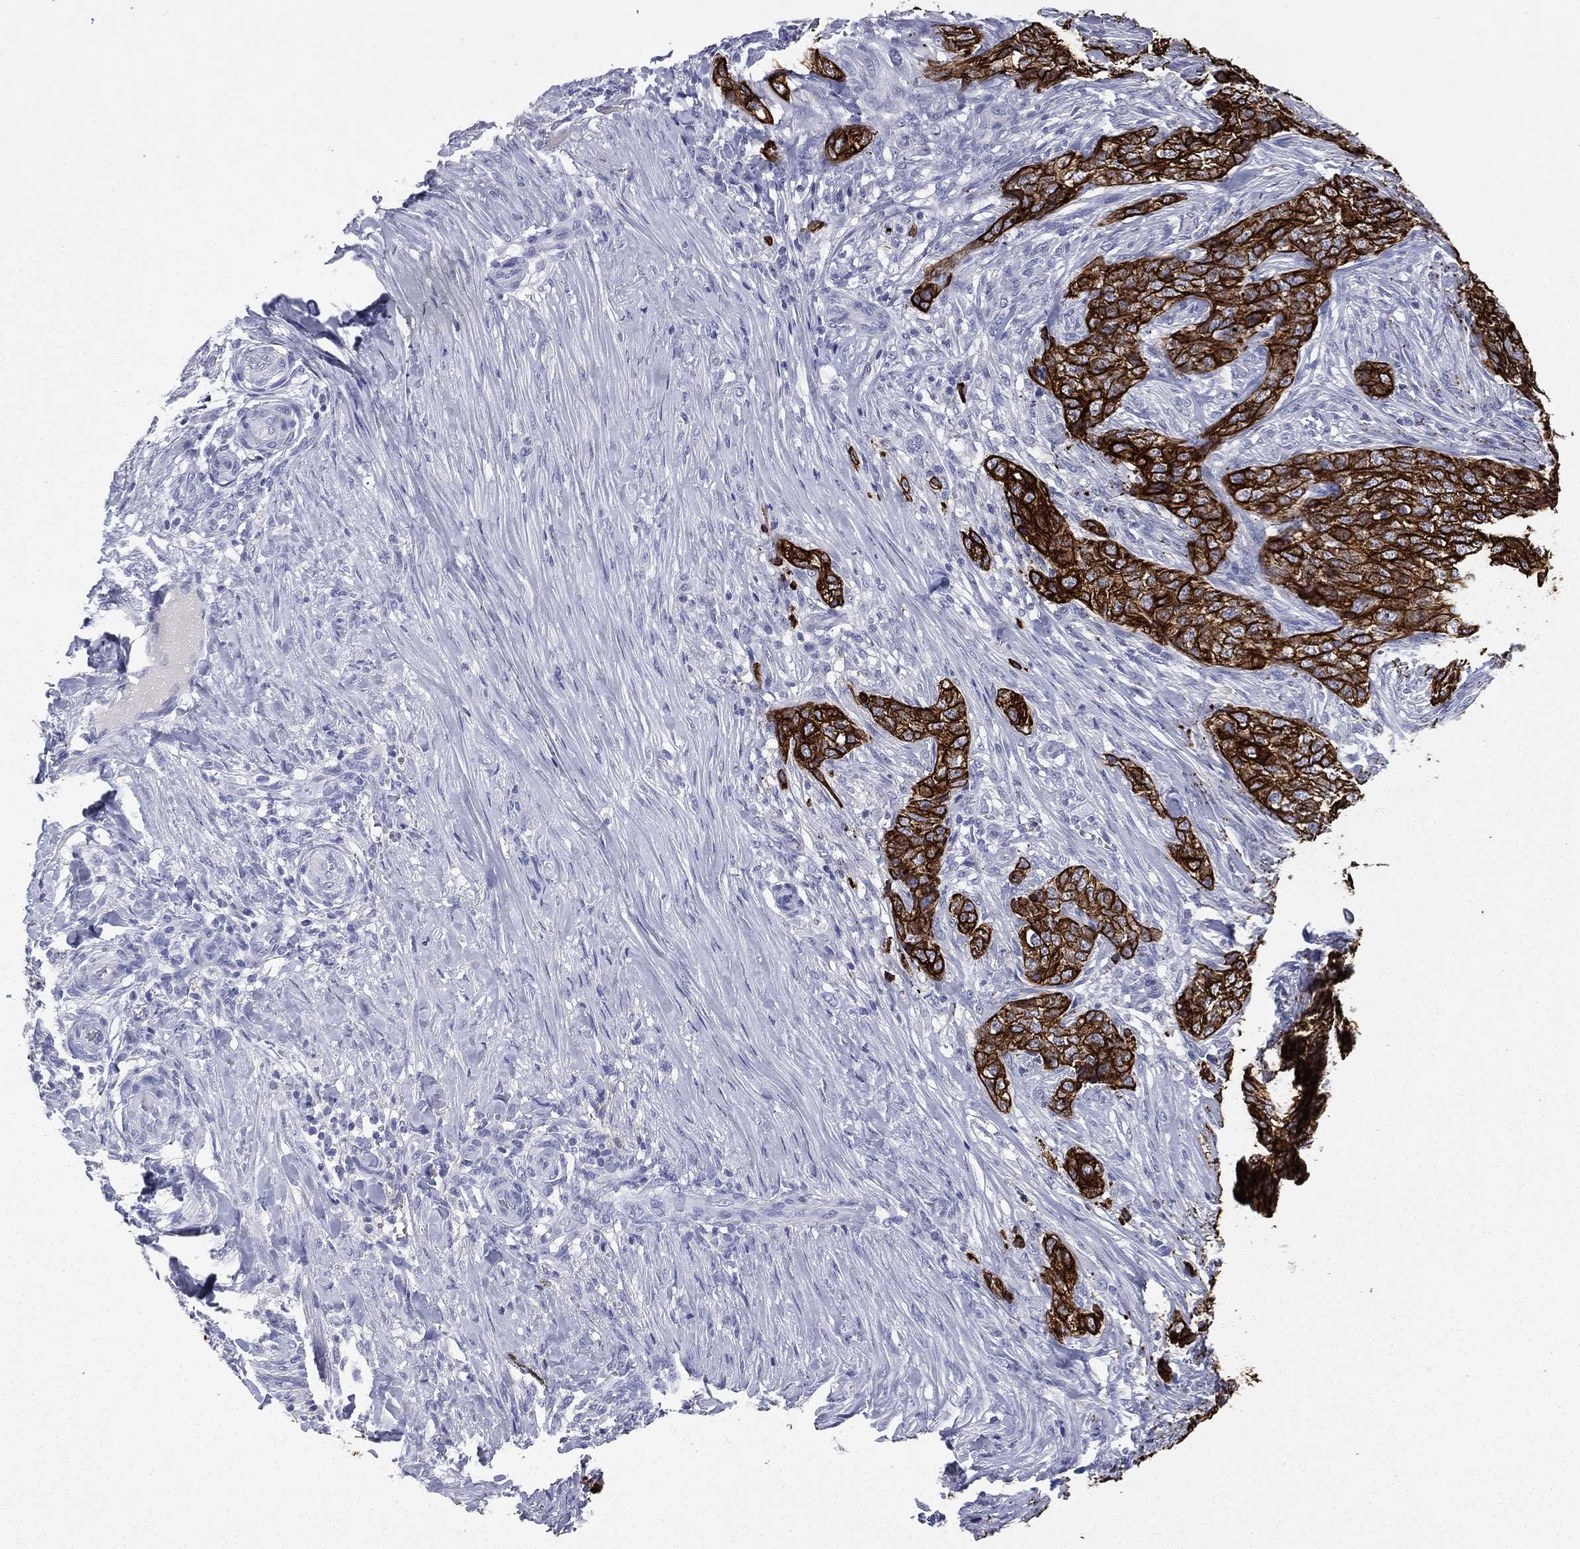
{"staining": {"intensity": "strong", "quantity": ">75%", "location": "cytoplasmic/membranous"}, "tissue": "skin cancer", "cell_type": "Tumor cells", "image_type": "cancer", "snomed": [{"axis": "morphology", "description": "Basal cell carcinoma"}, {"axis": "topography", "description": "Skin"}], "caption": "Skin basal cell carcinoma stained with DAB immunohistochemistry shows high levels of strong cytoplasmic/membranous staining in about >75% of tumor cells.", "gene": "KRT7", "patient": {"sex": "female", "age": 69}}